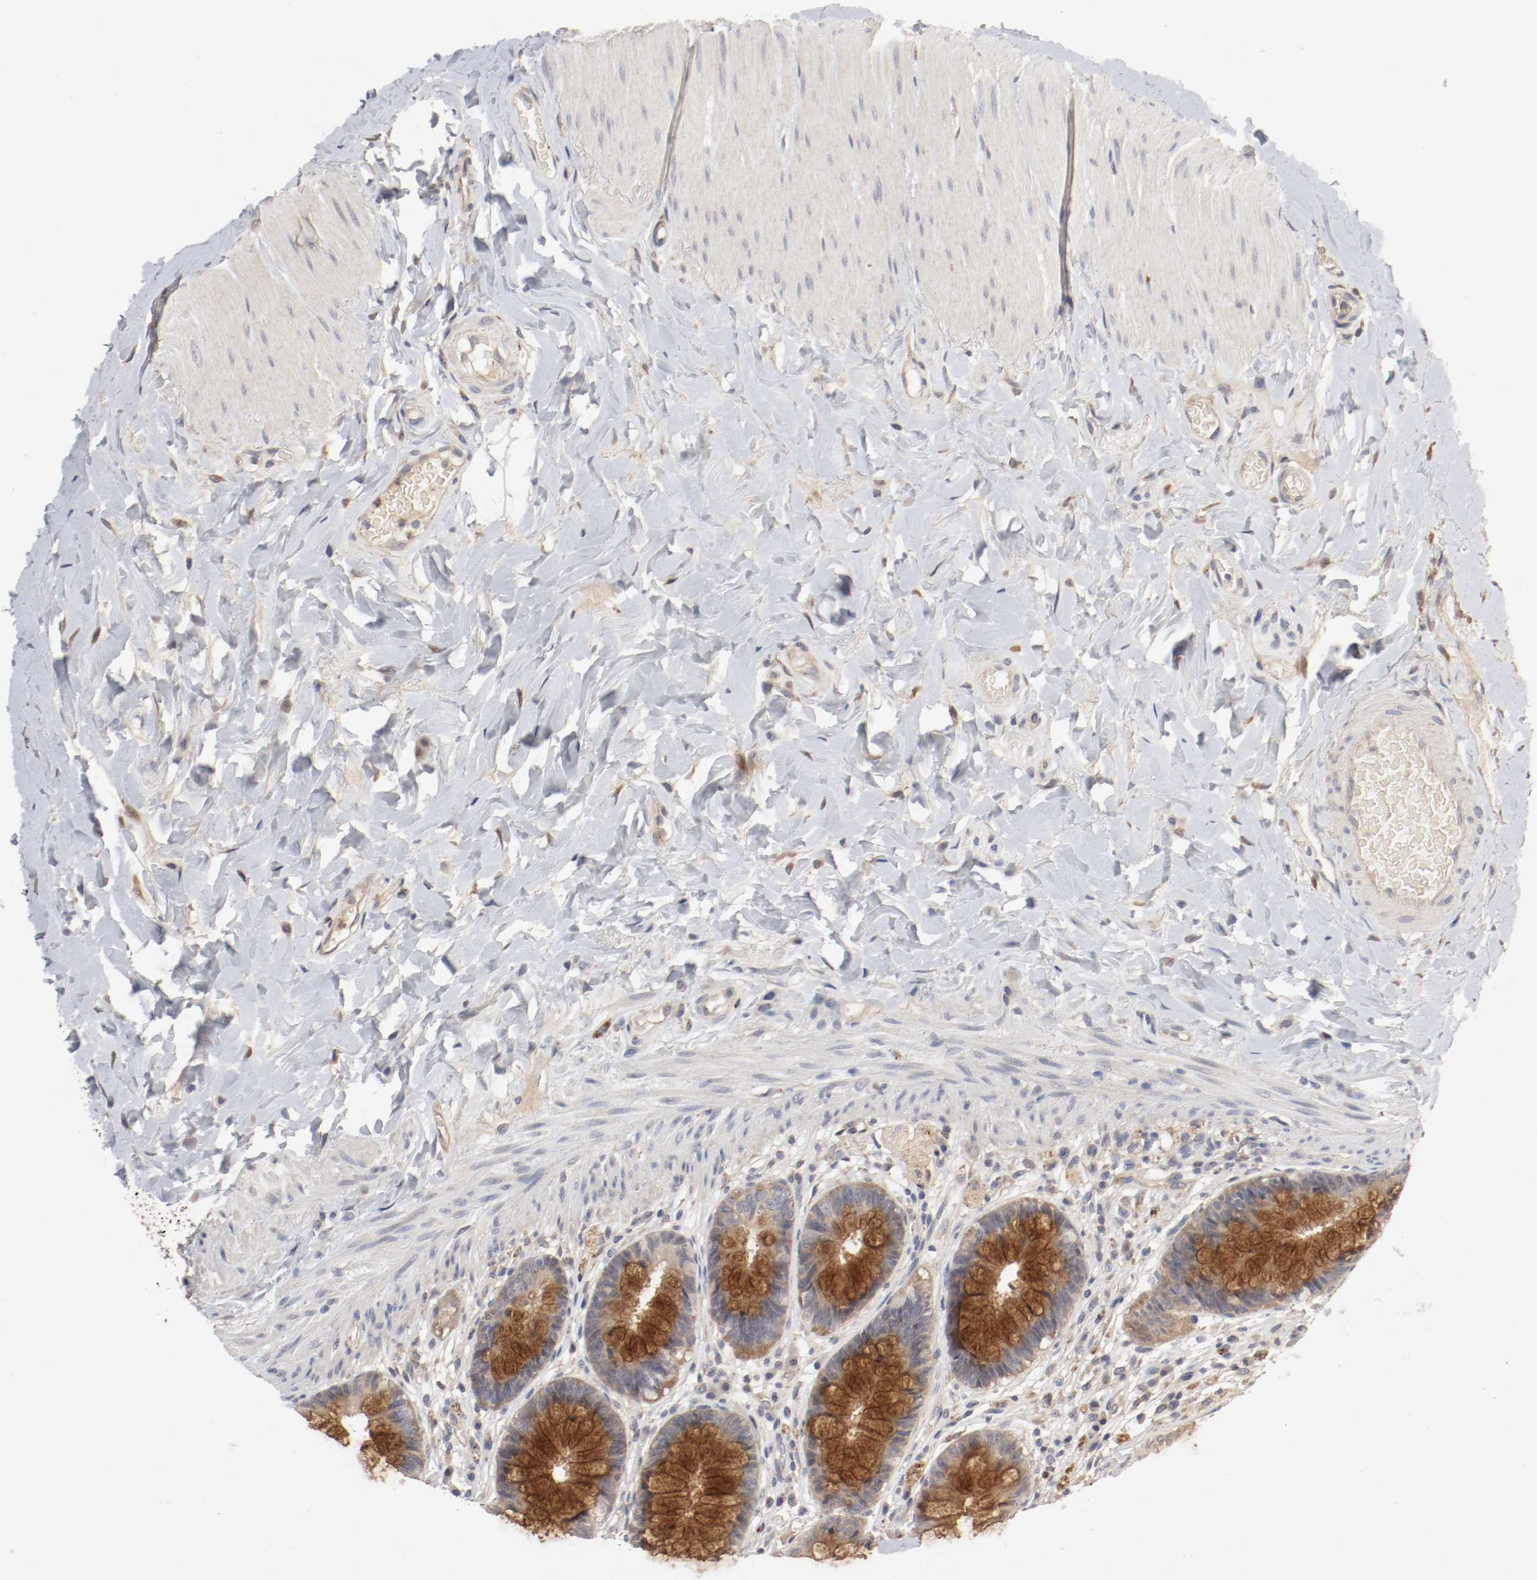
{"staining": {"intensity": "strong", "quantity": ">75%", "location": "cytoplasmic/membranous"}, "tissue": "rectum", "cell_type": "Glandular cells", "image_type": "normal", "snomed": [{"axis": "morphology", "description": "Normal tissue, NOS"}, {"axis": "topography", "description": "Rectum"}], "caption": "IHC (DAB (3,3'-diaminobenzidine)) staining of benign rectum reveals strong cytoplasmic/membranous protein expression in about >75% of glandular cells.", "gene": "REN", "patient": {"sex": "female", "age": 46}}